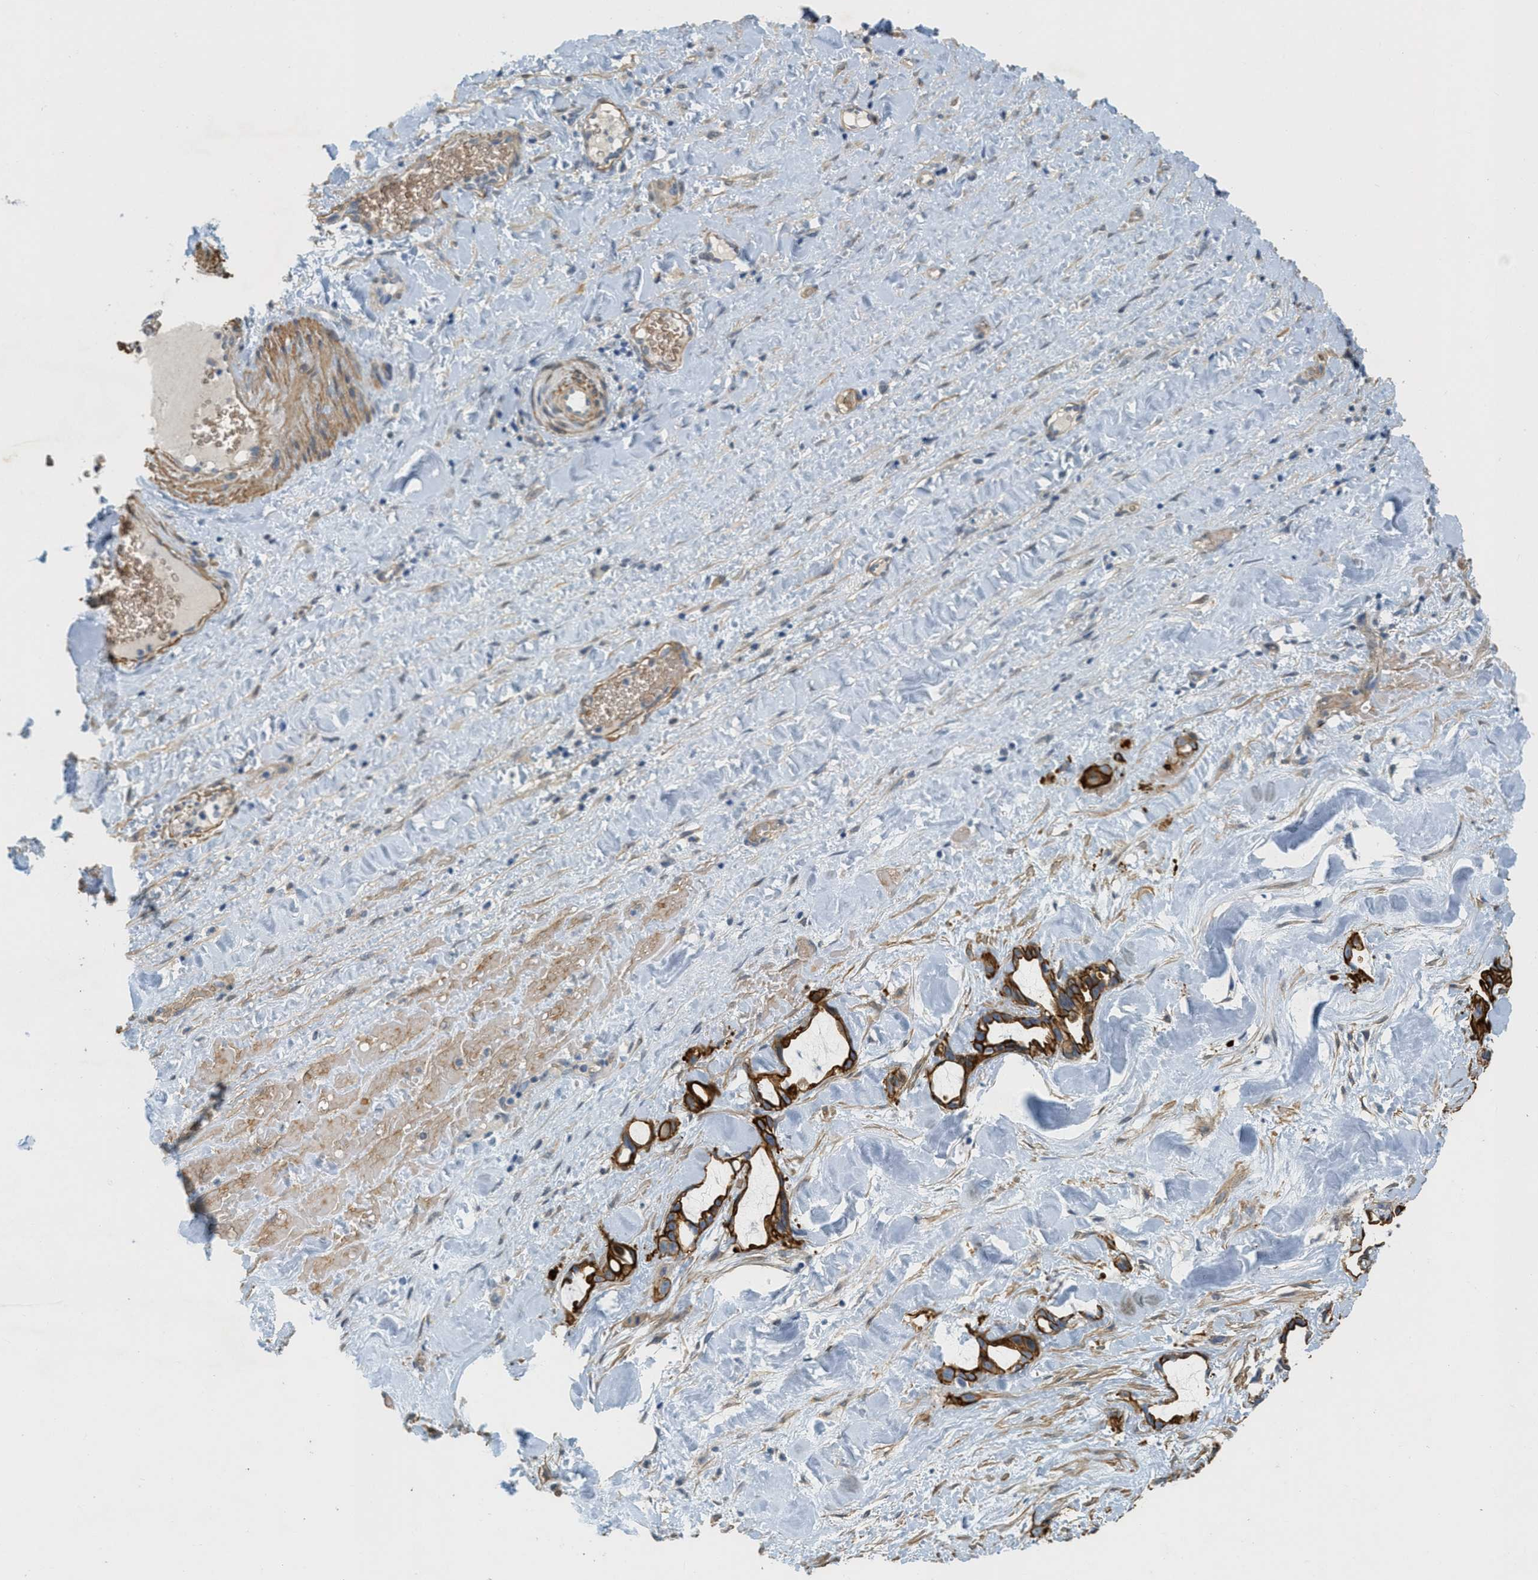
{"staining": {"intensity": "strong", "quantity": ">75%", "location": "cytoplasmic/membranous"}, "tissue": "liver cancer", "cell_type": "Tumor cells", "image_type": "cancer", "snomed": [{"axis": "morphology", "description": "Cholangiocarcinoma"}, {"axis": "topography", "description": "Liver"}], "caption": "Immunohistochemistry image of neoplastic tissue: human liver cancer (cholangiocarcinoma) stained using IHC demonstrates high levels of strong protein expression localized specifically in the cytoplasmic/membranous of tumor cells, appearing as a cytoplasmic/membranous brown color.", "gene": "MRS2", "patient": {"sex": "female", "age": 65}}